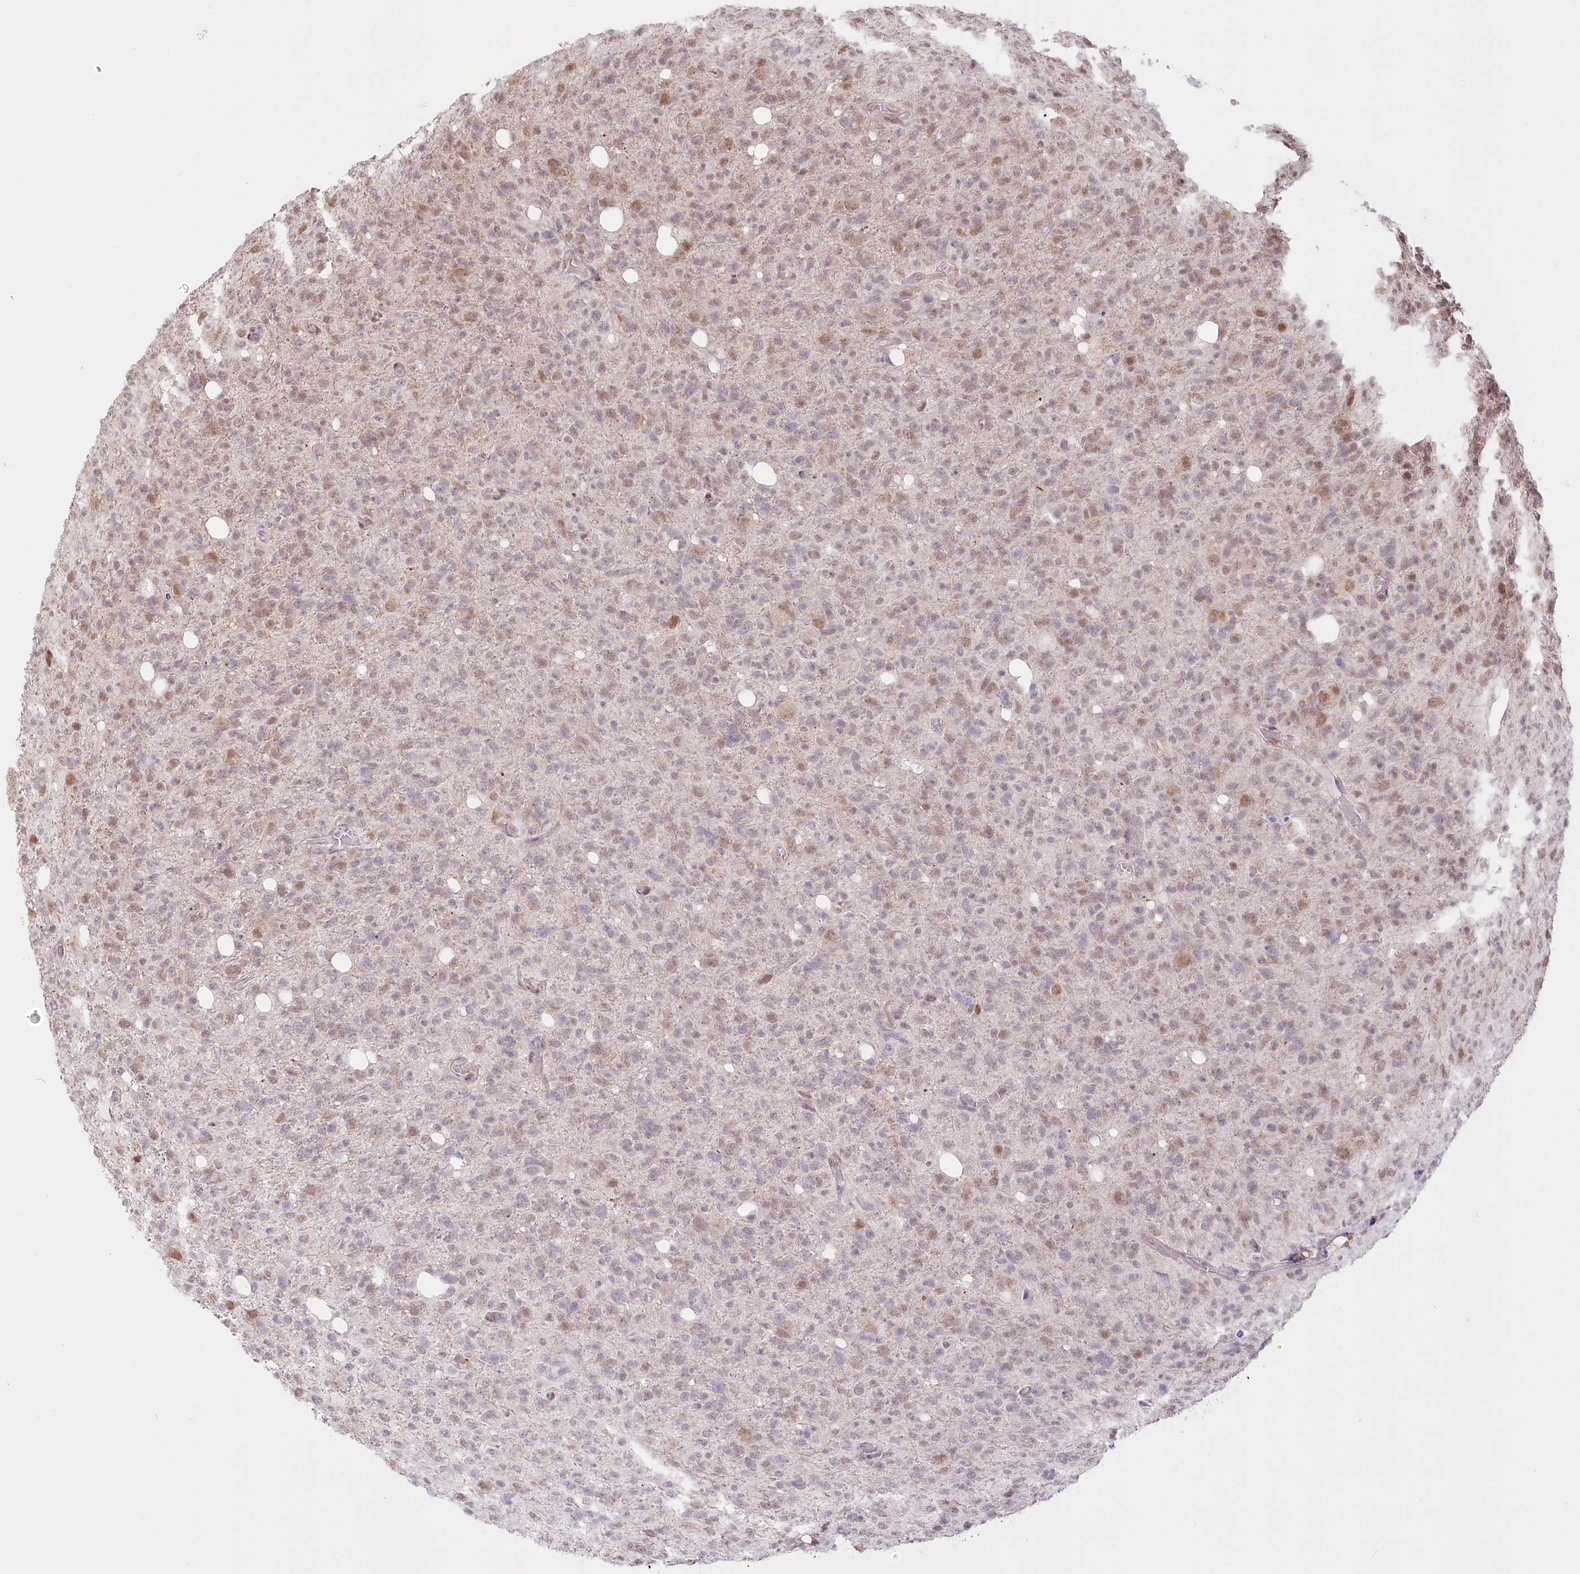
{"staining": {"intensity": "moderate", "quantity": "<25%", "location": "nuclear"}, "tissue": "glioma", "cell_type": "Tumor cells", "image_type": "cancer", "snomed": [{"axis": "morphology", "description": "Glioma, malignant, High grade"}, {"axis": "topography", "description": "Brain"}], "caption": "Malignant glioma (high-grade) tissue shows moderate nuclear expression in approximately <25% of tumor cells (brown staining indicates protein expression, while blue staining denotes nuclei).", "gene": "PYURF", "patient": {"sex": "female", "age": 57}}